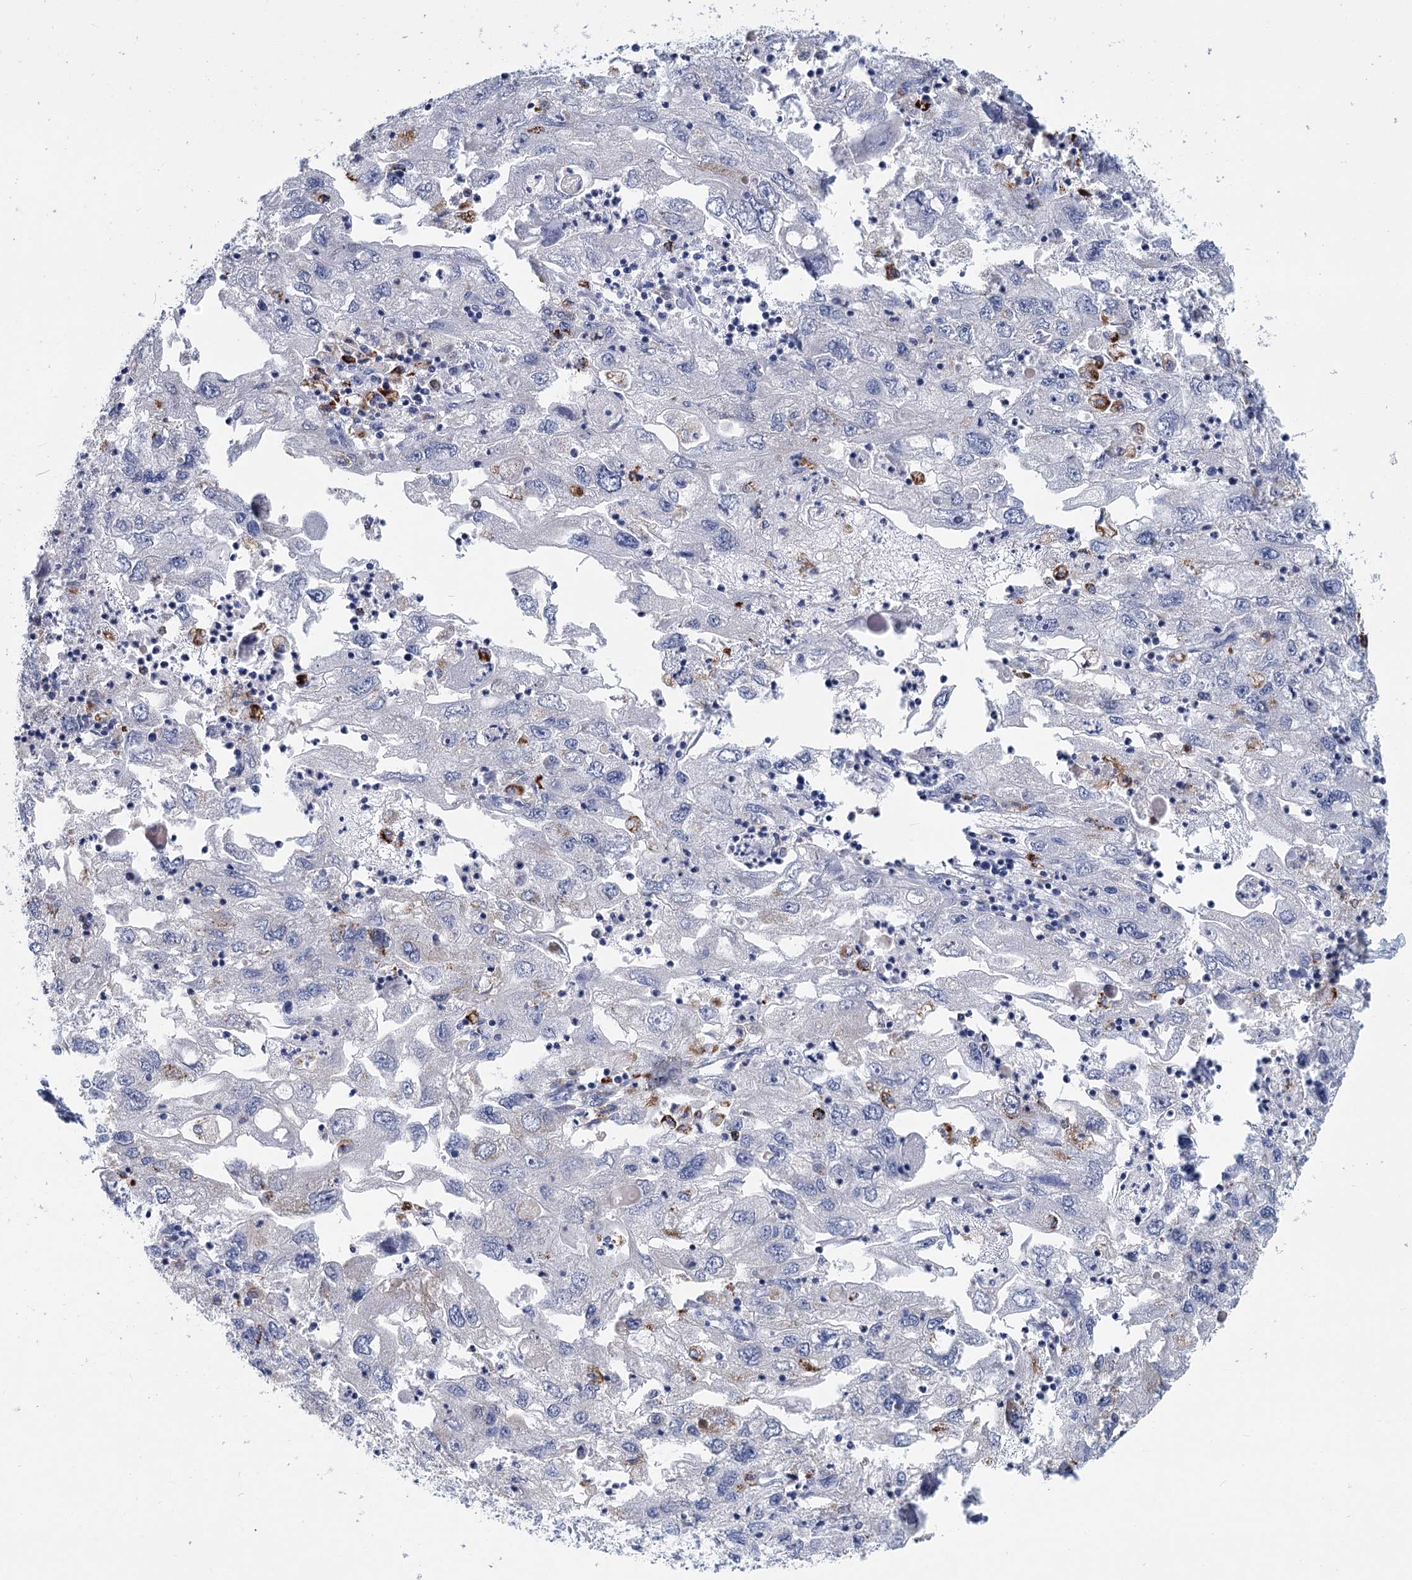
{"staining": {"intensity": "negative", "quantity": "none", "location": "none"}, "tissue": "endometrial cancer", "cell_type": "Tumor cells", "image_type": "cancer", "snomed": [{"axis": "morphology", "description": "Adenocarcinoma, NOS"}, {"axis": "topography", "description": "Endometrium"}], "caption": "Tumor cells are negative for brown protein staining in endometrial cancer.", "gene": "METTL7B", "patient": {"sex": "female", "age": 49}}